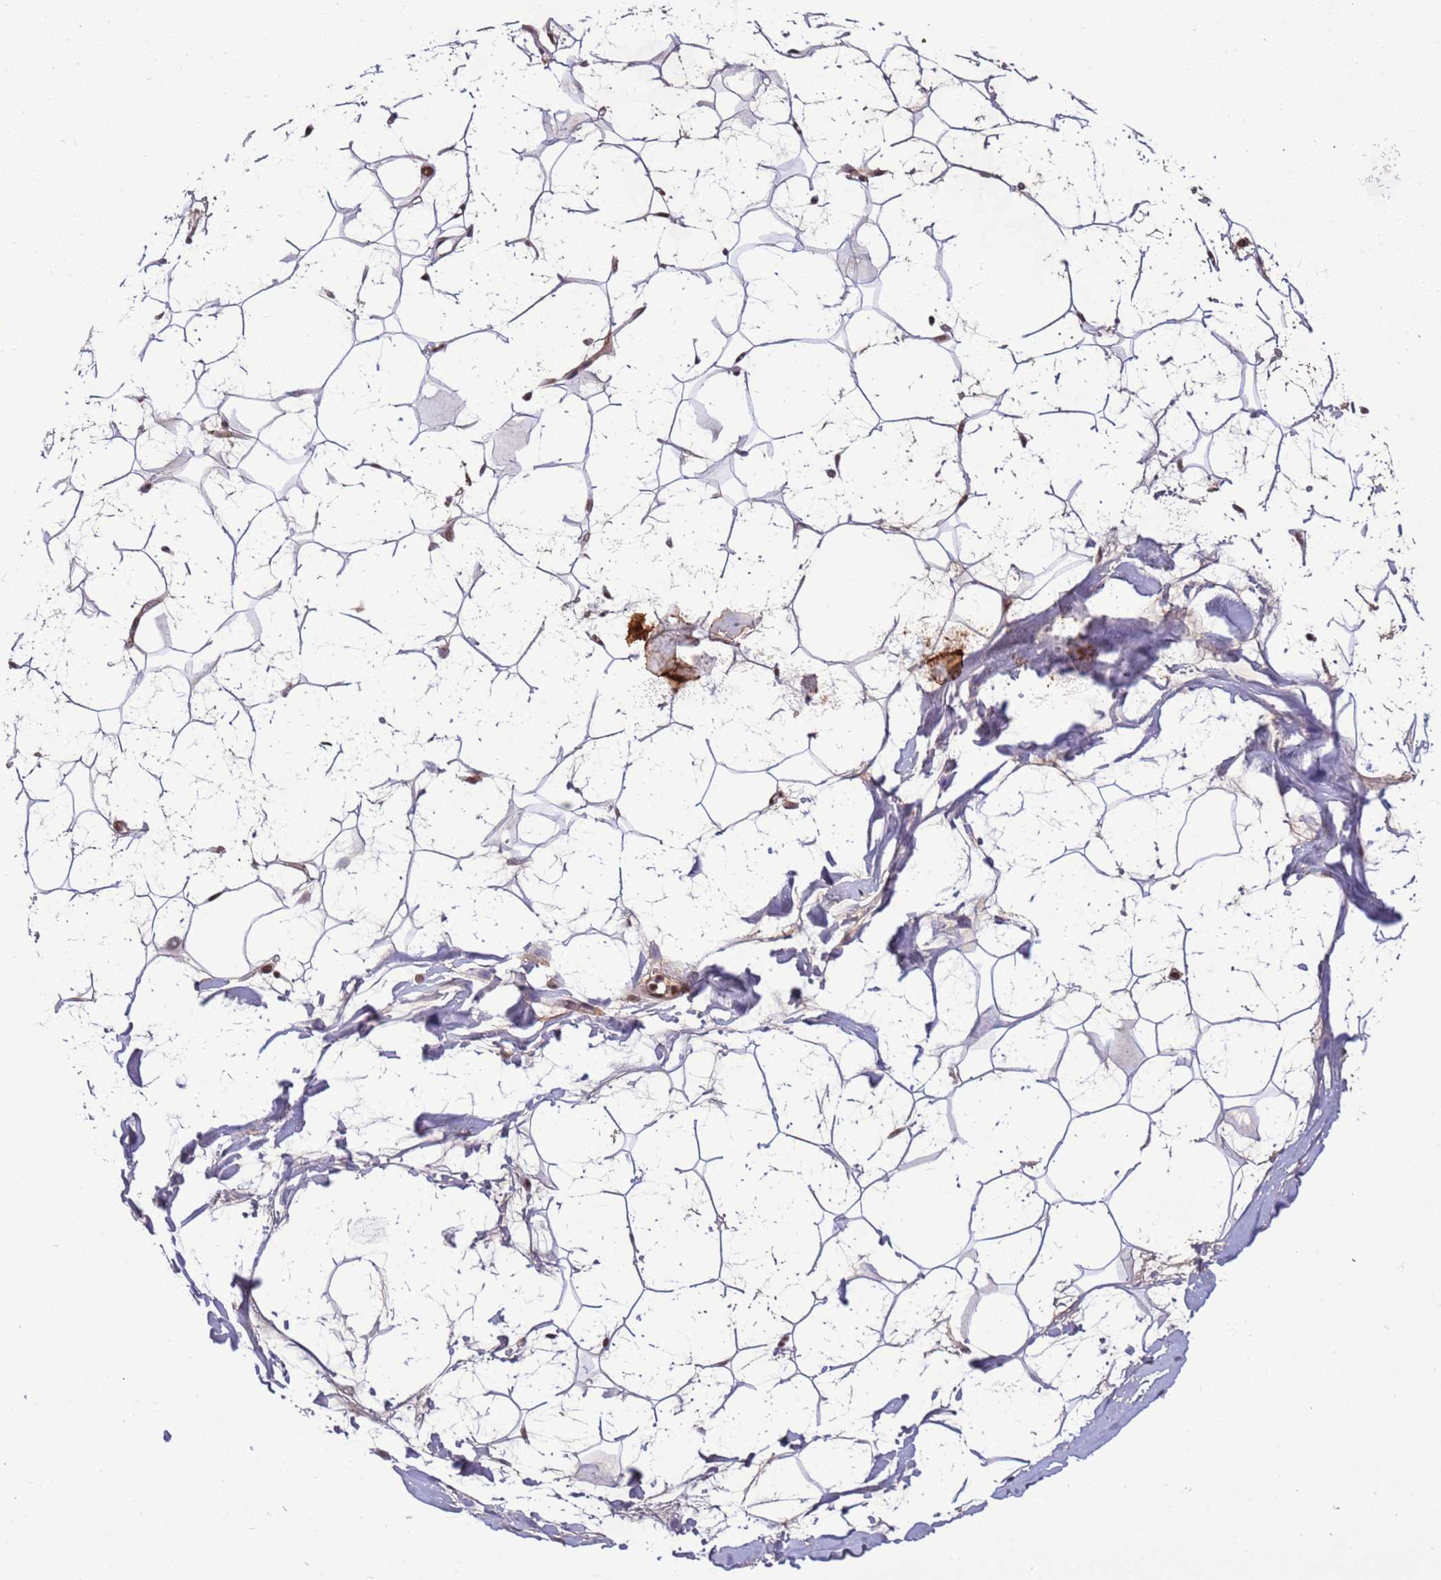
{"staining": {"intensity": "moderate", "quantity": "25%-75%", "location": "cytoplasmic/membranous"}, "tissue": "adipose tissue", "cell_type": "Adipocytes", "image_type": "normal", "snomed": [{"axis": "morphology", "description": "Normal tissue, NOS"}, {"axis": "topography", "description": "Breast"}], "caption": "An immunohistochemistry micrograph of unremarkable tissue is shown. Protein staining in brown highlights moderate cytoplasmic/membranous positivity in adipose tissue within adipocytes. (brown staining indicates protein expression, while blue staining denotes nuclei).", "gene": "SRRT", "patient": {"sex": "female", "age": 26}}